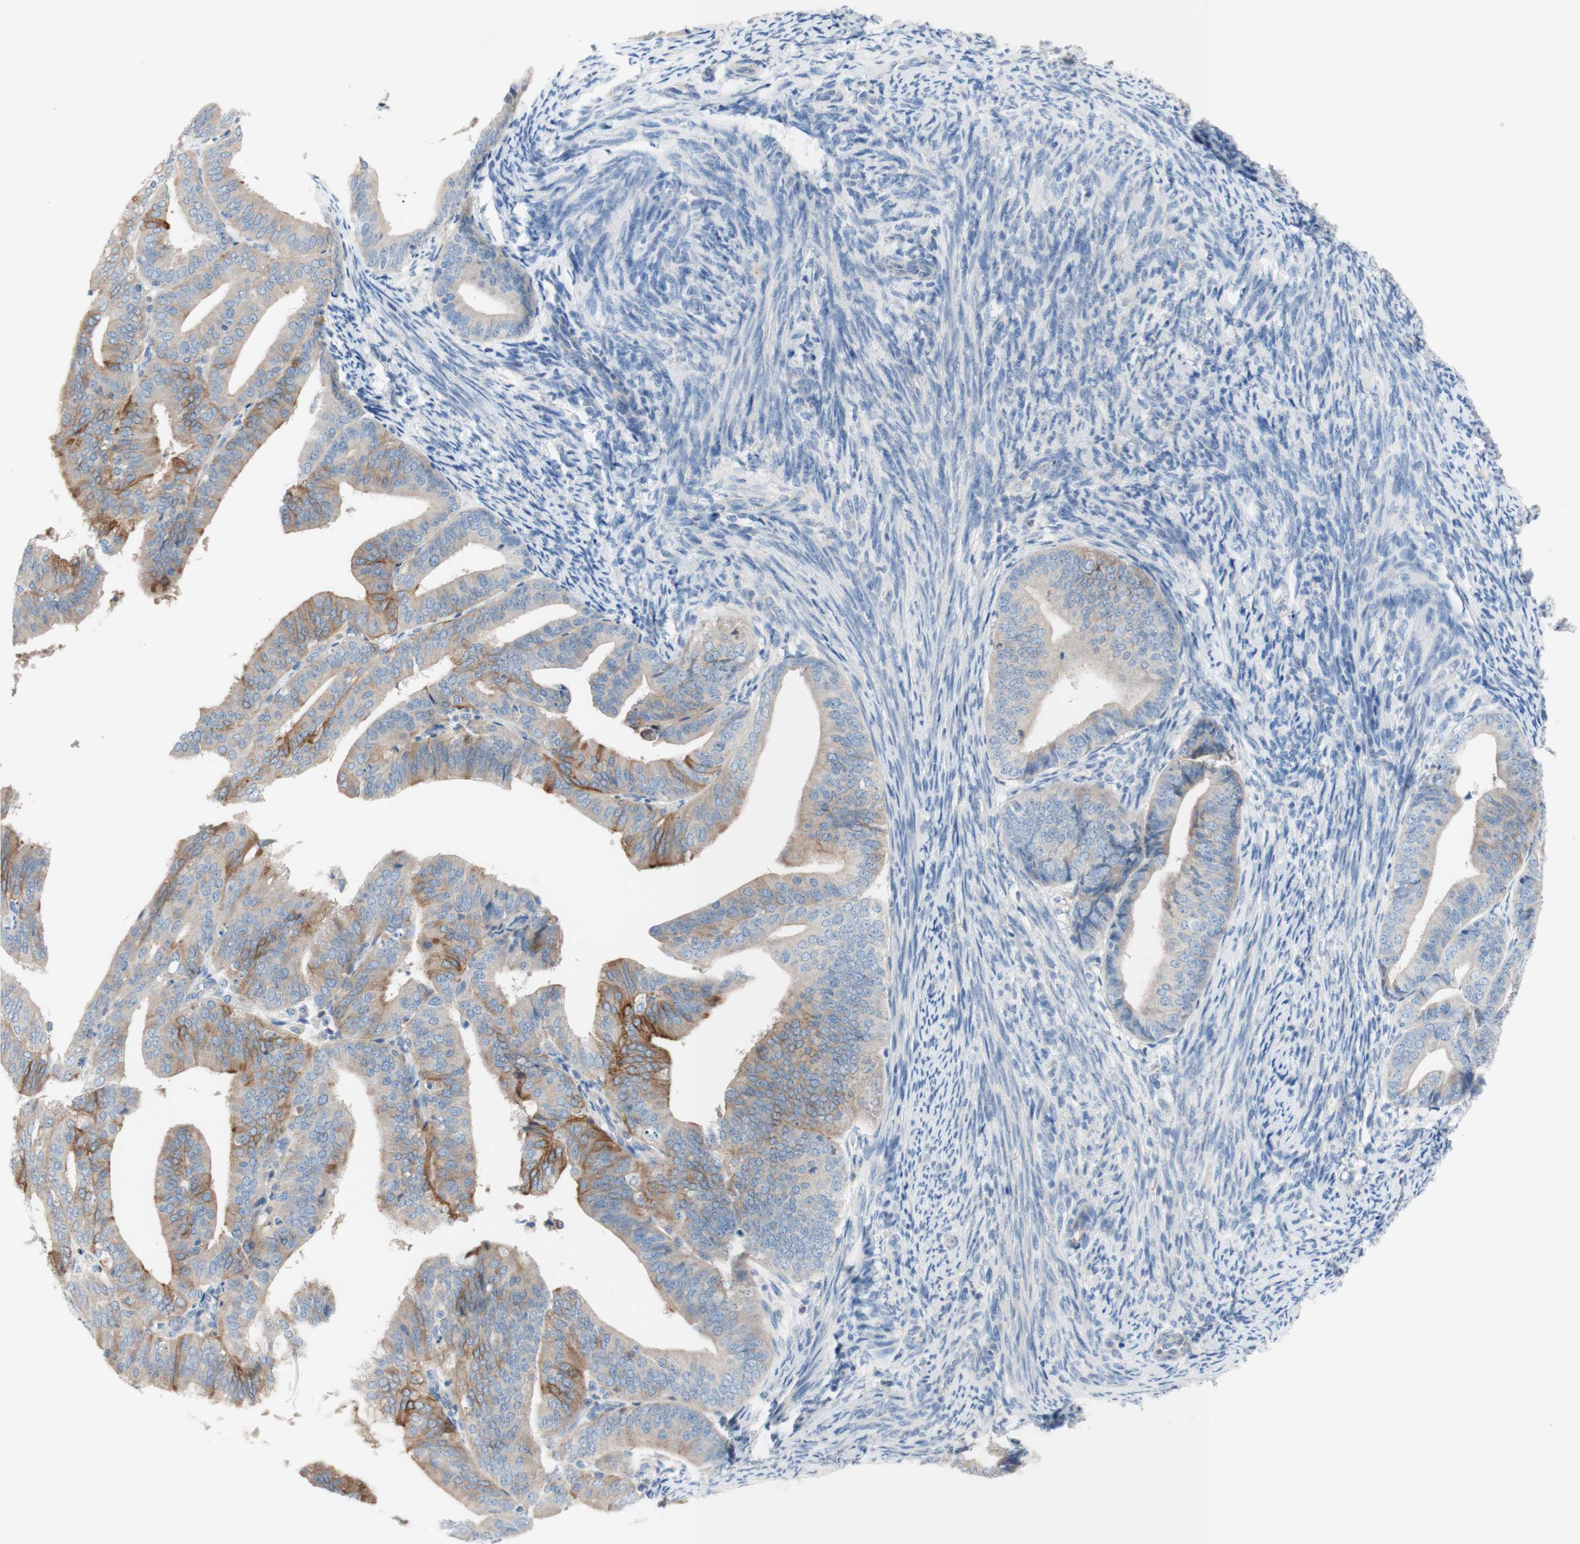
{"staining": {"intensity": "moderate", "quantity": "25%-75%", "location": "cytoplasmic/membranous"}, "tissue": "endometrial cancer", "cell_type": "Tumor cells", "image_type": "cancer", "snomed": [{"axis": "morphology", "description": "Adenocarcinoma, NOS"}, {"axis": "topography", "description": "Endometrium"}], "caption": "Immunohistochemical staining of endometrial cancer (adenocarcinoma) shows moderate cytoplasmic/membranous protein positivity in about 25%-75% of tumor cells.", "gene": "F3", "patient": {"sex": "female", "age": 63}}